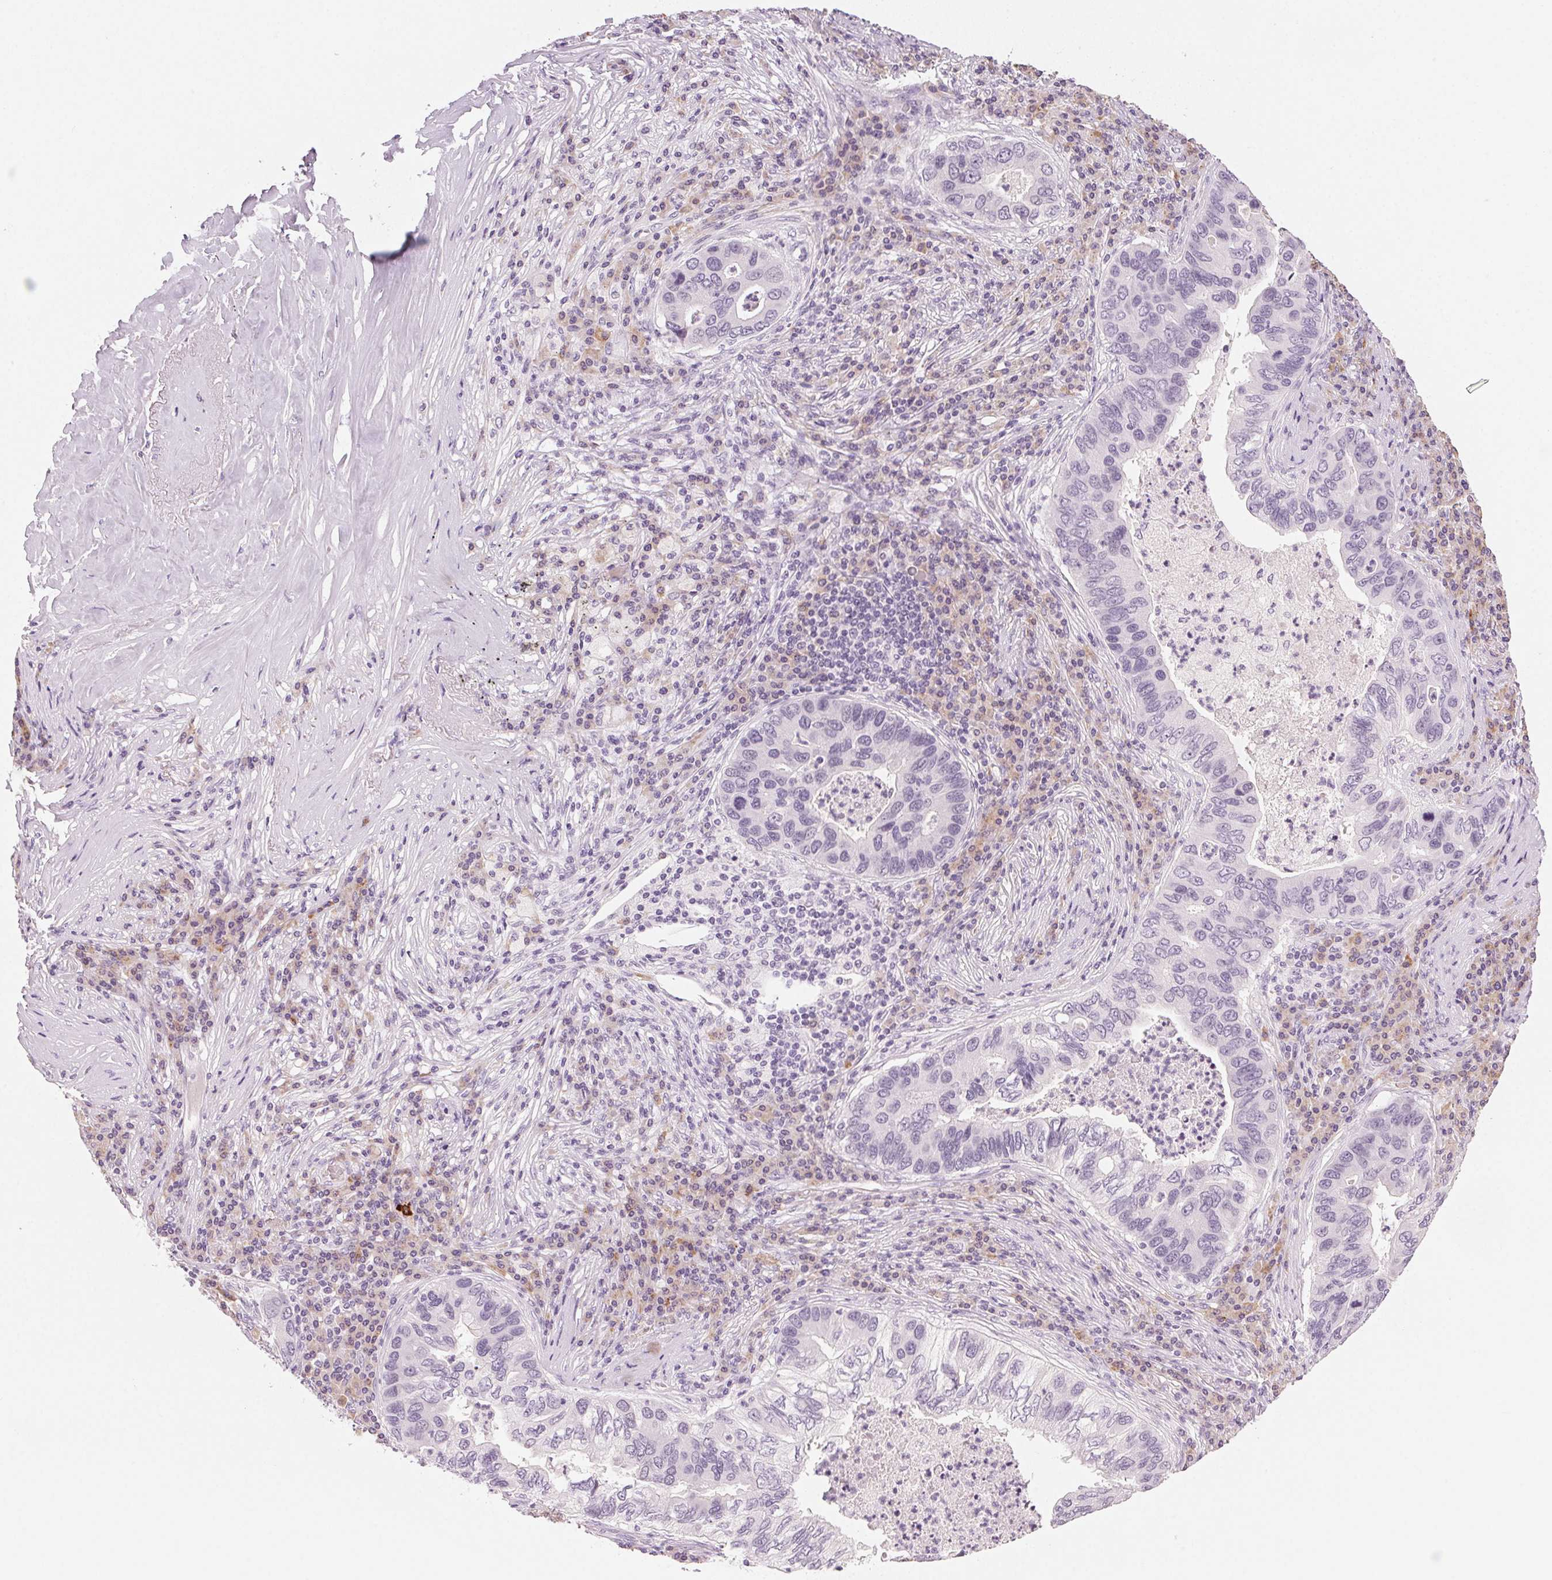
{"staining": {"intensity": "negative", "quantity": "none", "location": "none"}, "tissue": "lung cancer", "cell_type": "Tumor cells", "image_type": "cancer", "snomed": [{"axis": "morphology", "description": "Adenocarcinoma, NOS"}, {"axis": "morphology", "description": "Adenocarcinoma, metastatic, NOS"}, {"axis": "topography", "description": "Lymph node"}, {"axis": "topography", "description": "Lung"}], "caption": "This is an IHC image of human lung cancer. There is no staining in tumor cells.", "gene": "HSF5", "patient": {"sex": "female", "age": 54}}